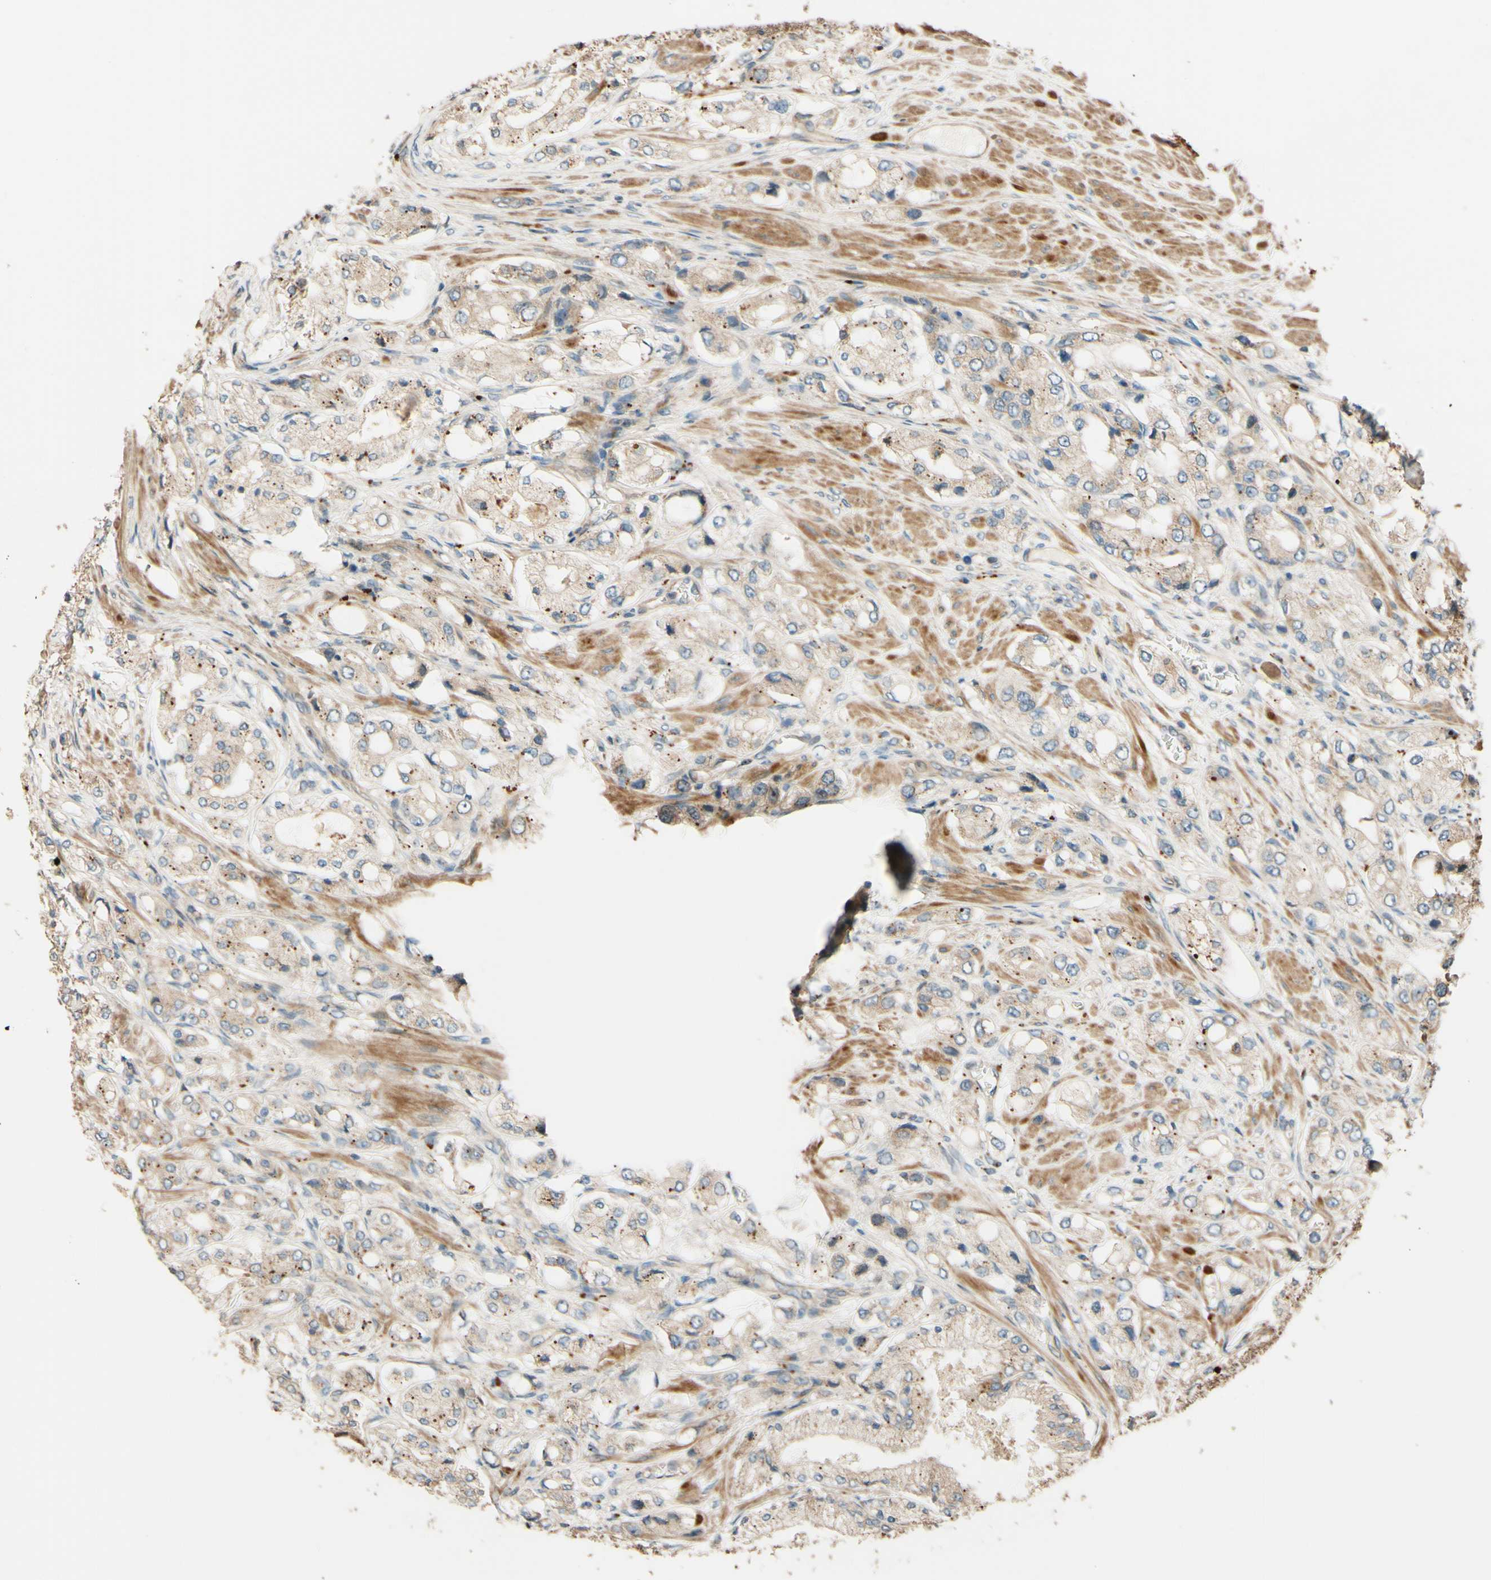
{"staining": {"intensity": "weak", "quantity": ">75%", "location": "cytoplasmic/membranous"}, "tissue": "prostate cancer", "cell_type": "Tumor cells", "image_type": "cancer", "snomed": [{"axis": "morphology", "description": "Adenocarcinoma, High grade"}, {"axis": "topography", "description": "Prostate"}], "caption": "IHC histopathology image of human prostate high-grade adenocarcinoma stained for a protein (brown), which displays low levels of weak cytoplasmic/membranous expression in approximately >75% of tumor cells.", "gene": "RNF19A", "patient": {"sex": "male", "age": 65}}